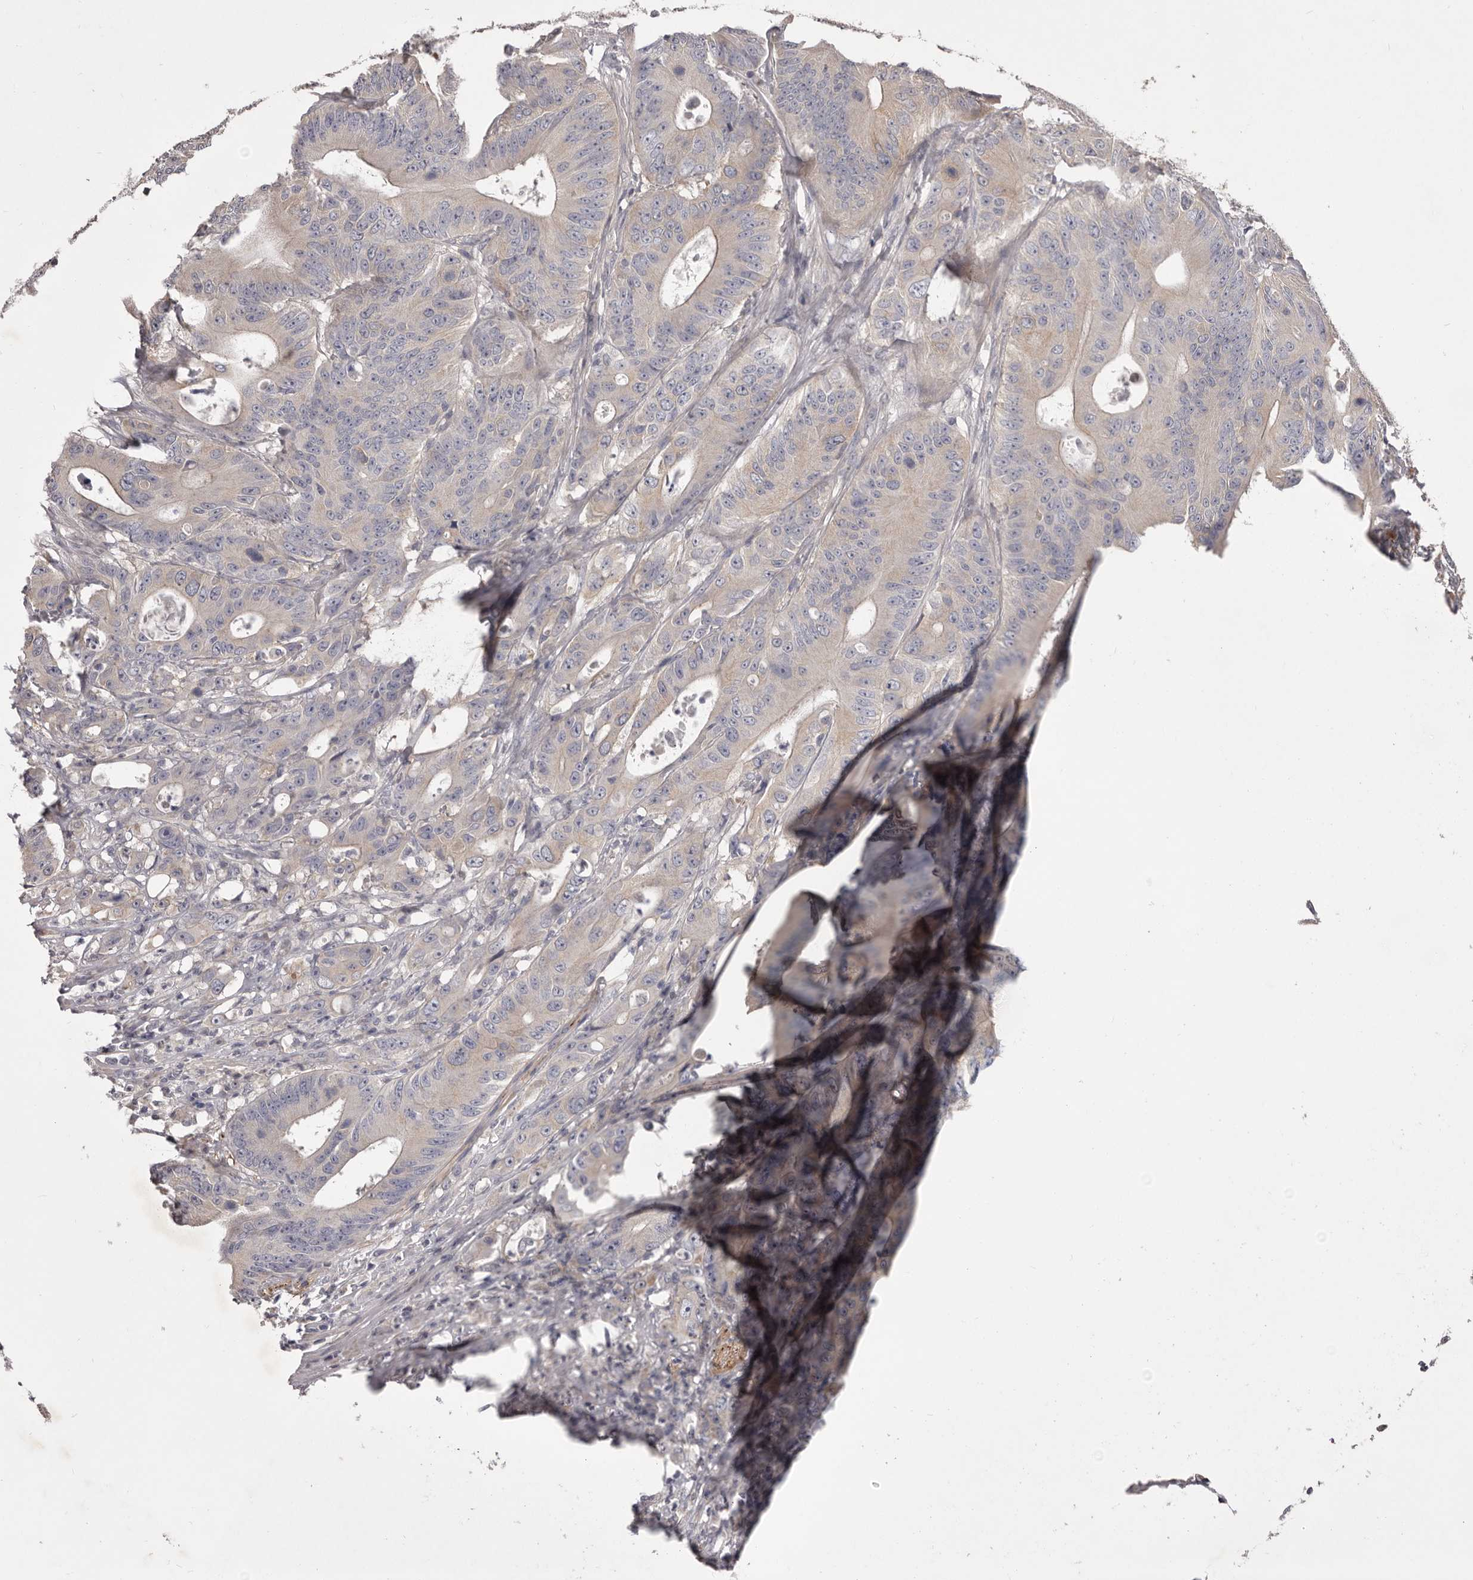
{"staining": {"intensity": "negative", "quantity": "none", "location": "none"}, "tissue": "colorectal cancer", "cell_type": "Tumor cells", "image_type": "cancer", "snomed": [{"axis": "morphology", "description": "Adenocarcinoma, NOS"}, {"axis": "topography", "description": "Colon"}], "caption": "Colorectal cancer stained for a protein using IHC reveals no expression tumor cells.", "gene": "PNRC1", "patient": {"sex": "male", "age": 83}}